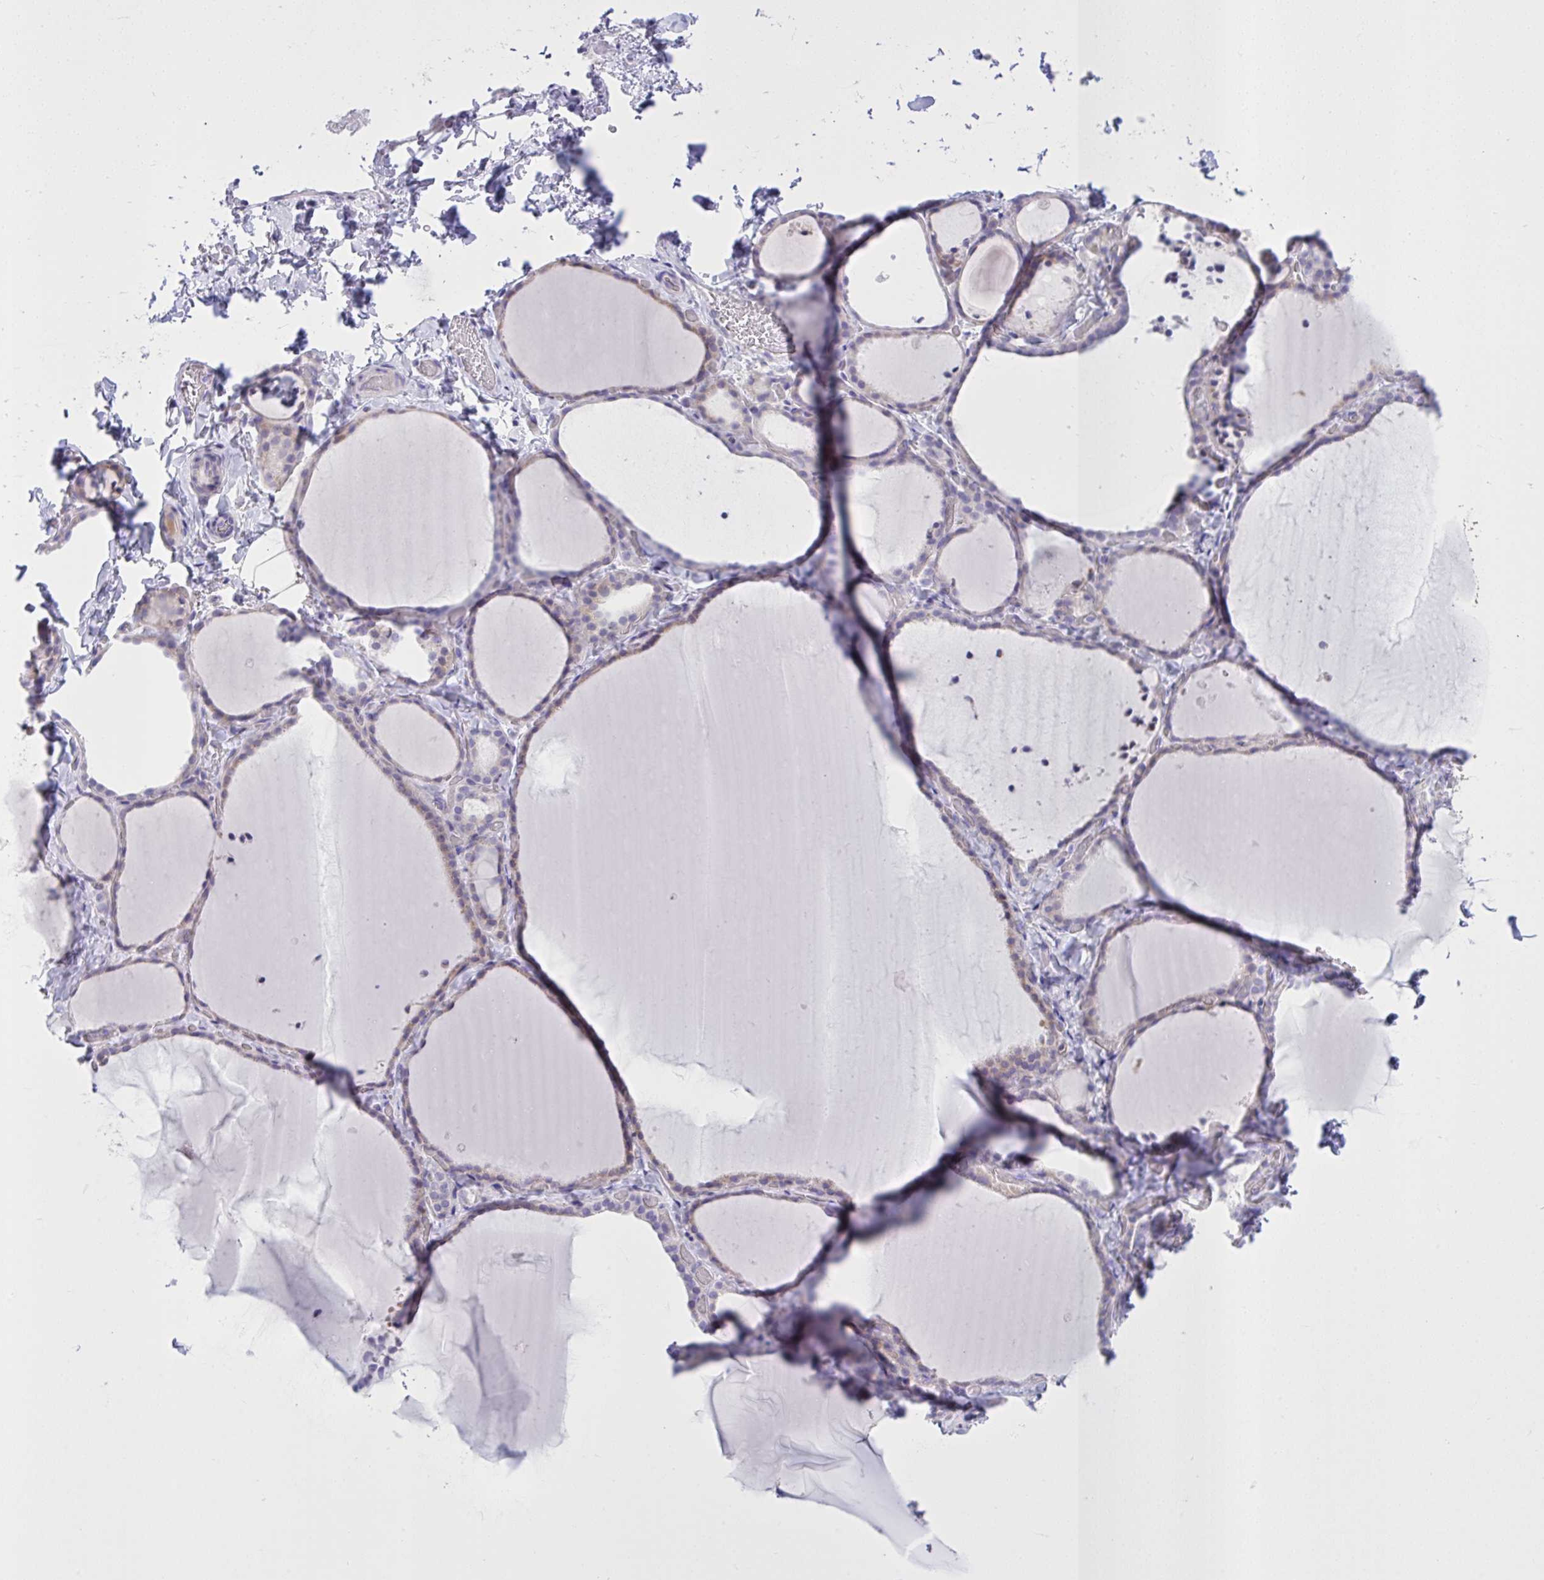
{"staining": {"intensity": "negative", "quantity": "none", "location": "none"}, "tissue": "thyroid gland", "cell_type": "Glandular cells", "image_type": "normal", "snomed": [{"axis": "morphology", "description": "Normal tissue, NOS"}, {"axis": "topography", "description": "Thyroid gland"}], "caption": "High power microscopy micrograph of an immunohistochemistry histopathology image of normal thyroid gland, revealing no significant positivity in glandular cells.", "gene": "SPAG1", "patient": {"sex": "female", "age": 22}}